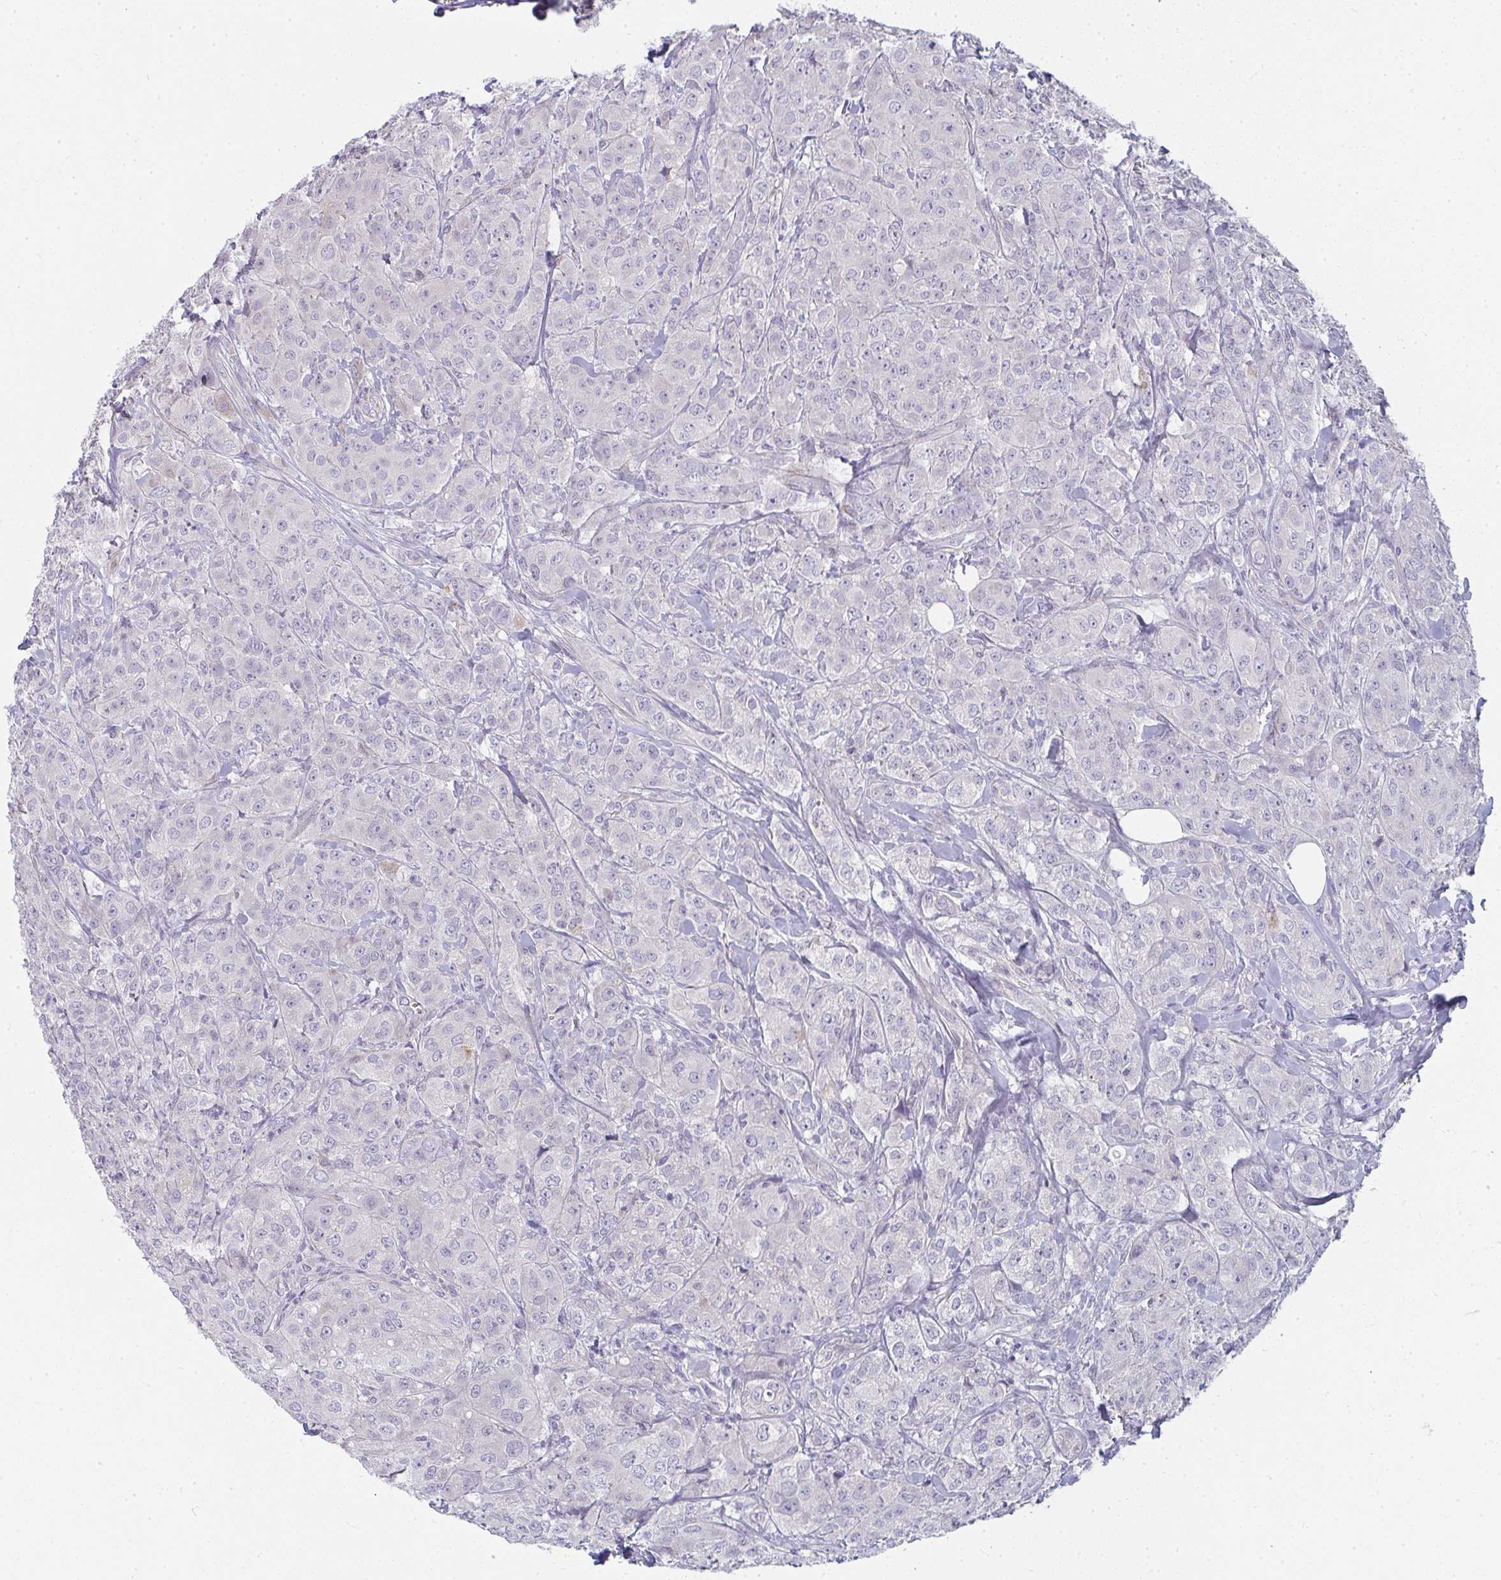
{"staining": {"intensity": "negative", "quantity": "none", "location": "none"}, "tissue": "breast cancer", "cell_type": "Tumor cells", "image_type": "cancer", "snomed": [{"axis": "morphology", "description": "Normal tissue, NOS"}, {"axis": "morphology", "description": "Duct carcinoma"}, {"axis": "topography", "description": "Breast"}], "caption": "There is no significant expression in tumor cells of intraductal carcinoma (breast).", "gene": "SHB", "patient": {"sex": "female", "age": 43}}